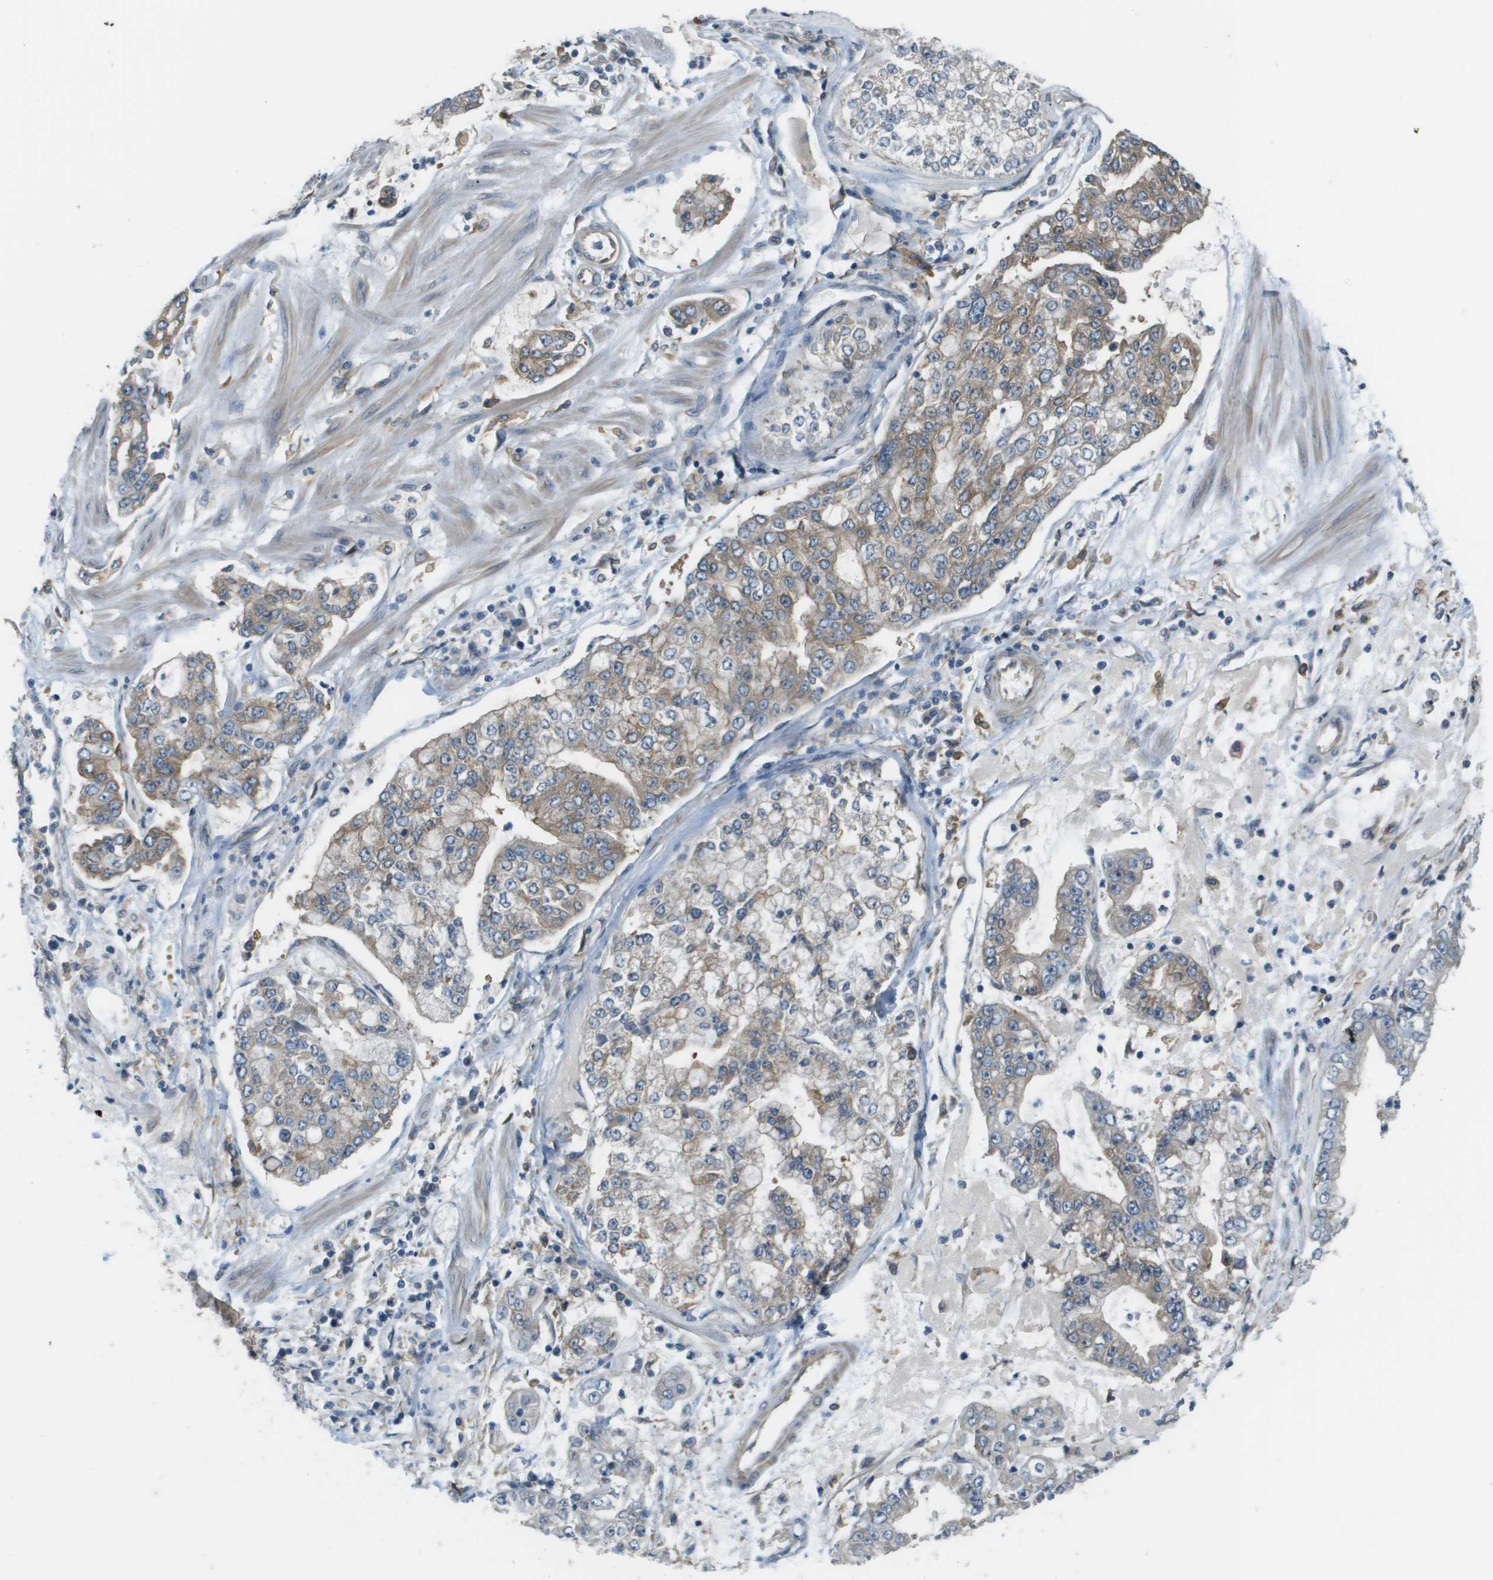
{"staining": {"intensity": "weak", "quantity": "<25%", "location": "cytoplasmic/membranous"}, "tissue": "stomach cancer", "cell_type": "Tumor cells", "image_type": "cancer", "snomed": [{"axis": "morphology", "description": "Adenocarcinoma, NOS"}, {"axis": "topography", "description": "Stomach"}], "caption": "This image is of stomach adenocarcinoma stained with IHC to label a protein in brown with the nuclei are counter-stained blue. There is no expression in tumor cells. Brightfield microscopy of IHC stained with DAB (brown) and hematoxylin (blue), captured at high magnification.", "gene": "CORO1B", "patient": {"sex": "male", "age": 76}}